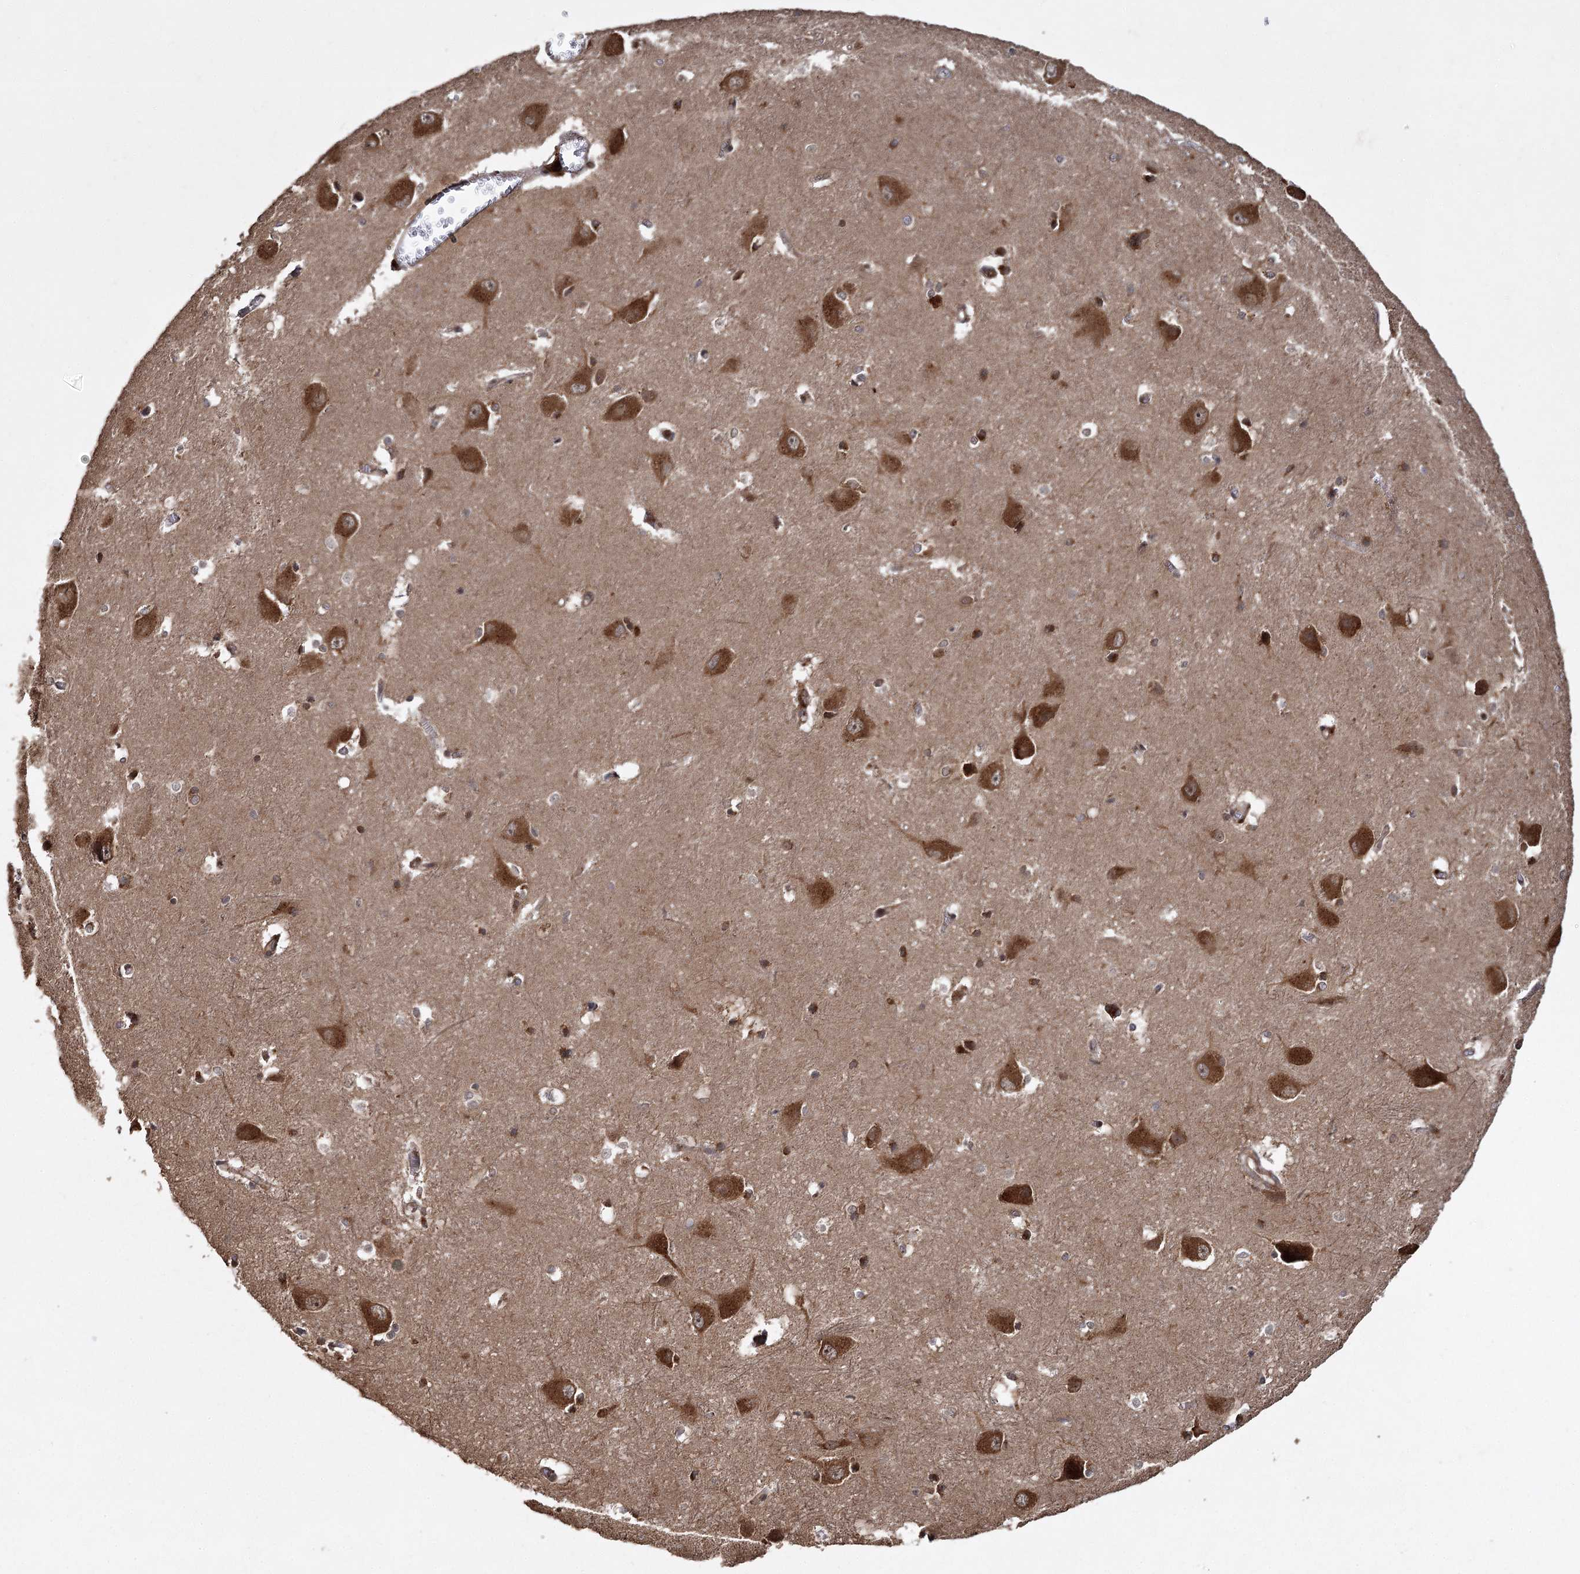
{"staining": {"intensity": "moderate", "quantity": "25%-75%", "location": "cytoplasmic/membranous"}, "tissue": "caudate", "cell_type": "Glial cells", "image_type": "normal", "snomed": [{"axis": "morphology", "description": "Normal tissue, NOS"}, {"axis": "topography", "description": "Lateral ventricle wall"}], "caption": "Glial cells display medium levels of moderate cytoplasmic/membranous expression in approximately 25%-75% of cells in normal human caudate.", "gene": "RPAP3", "patient": {"sex": "male", "age": 37}}